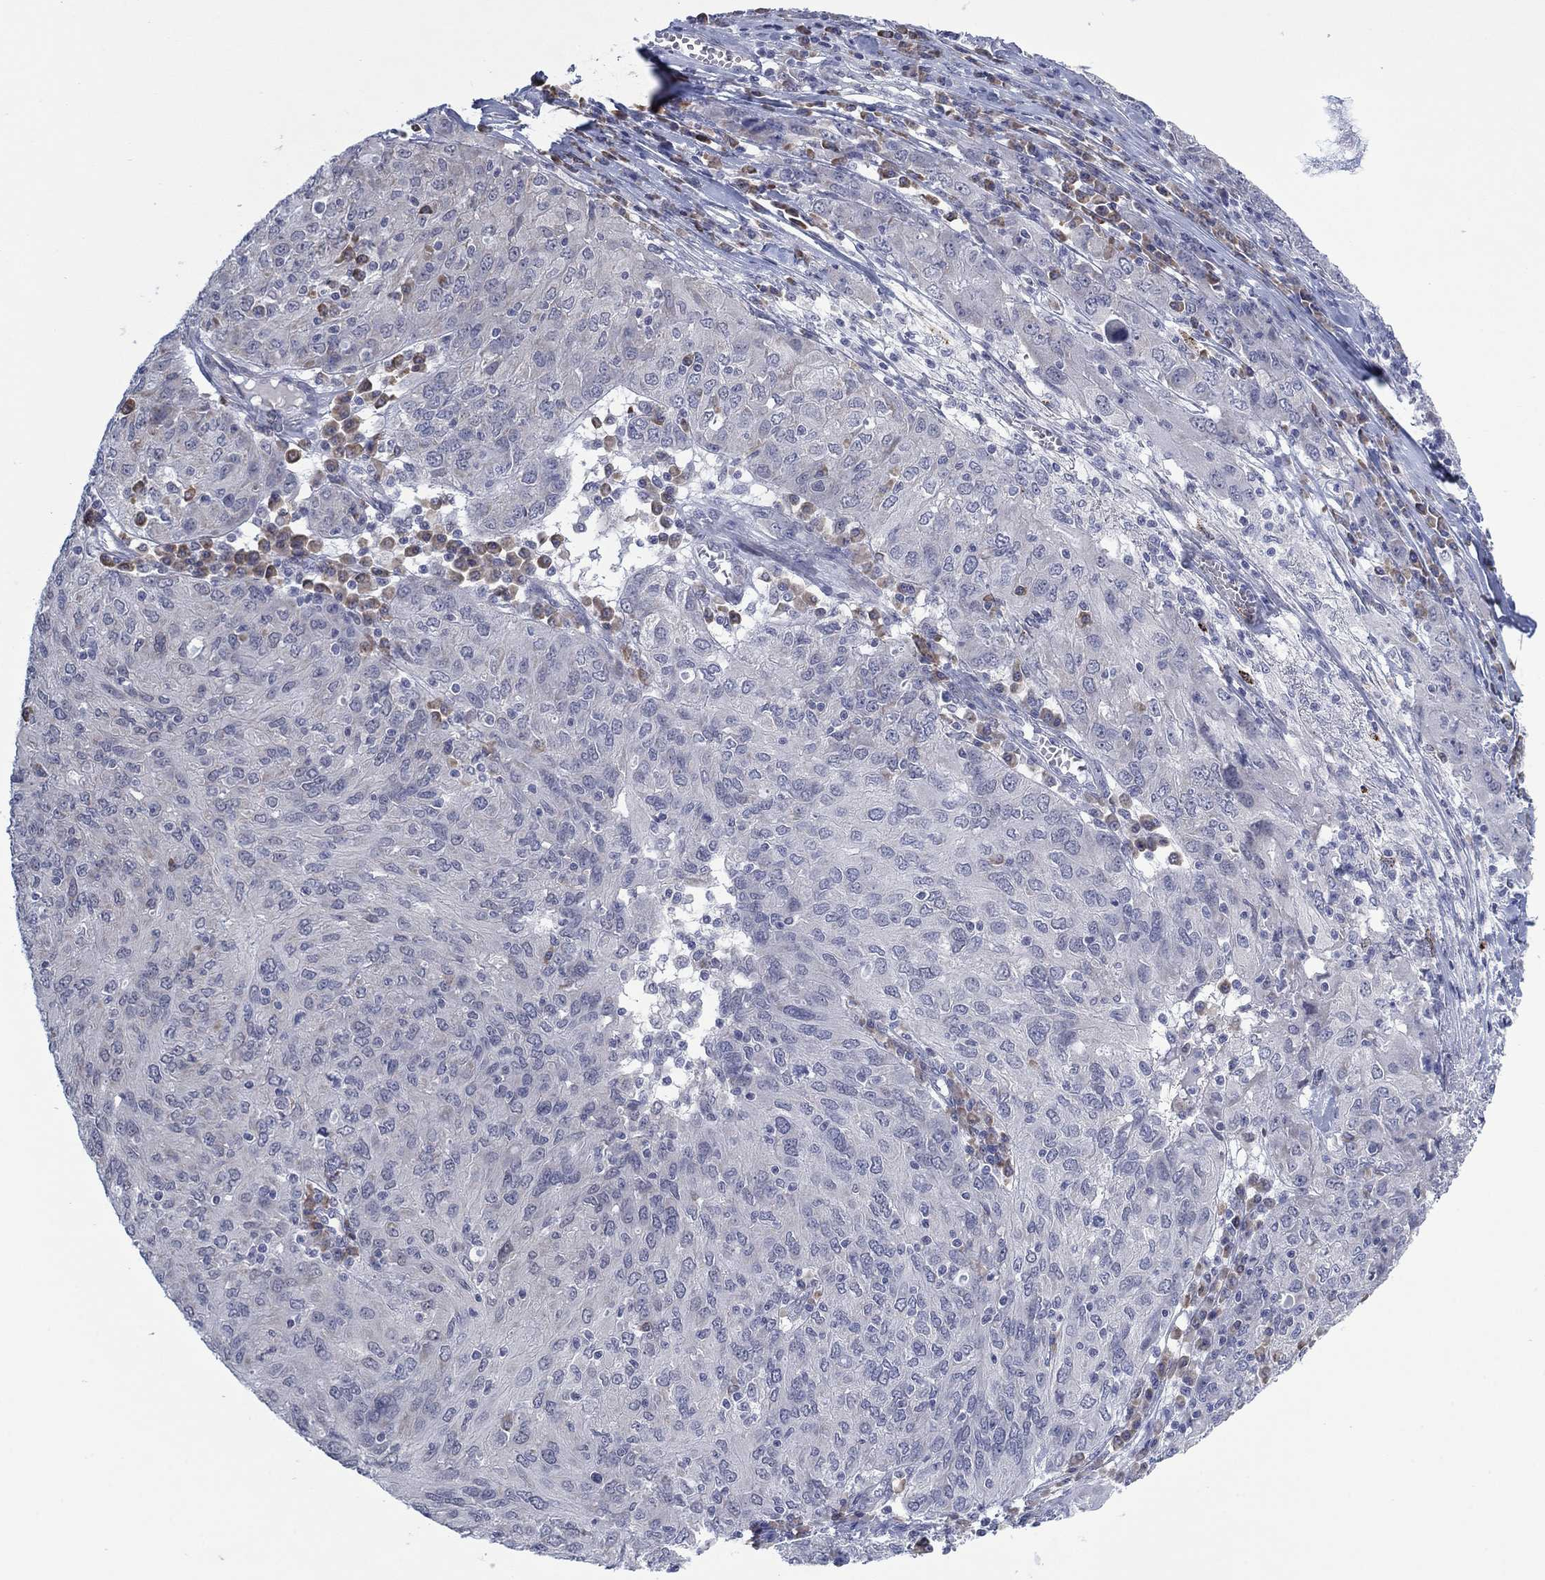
{"staining": {"intensity": "negative", "quantity": "none", "location": "none"}, "tissue": "ovarian cancer", "cell_type": "Tumor cells", "image_type": "cancer", "snomed": [{"axis": "morphology", "description": "Carcinoma, endometroid"}, {"axis": "topography", "description": "Ovary"}], "caption": "Ovarian cancer was stained to show a protein in brown. There is no significant positivity in tumor cells.", "gene": "MTRFR", "patient": {"sex": "female", "age": 50}}